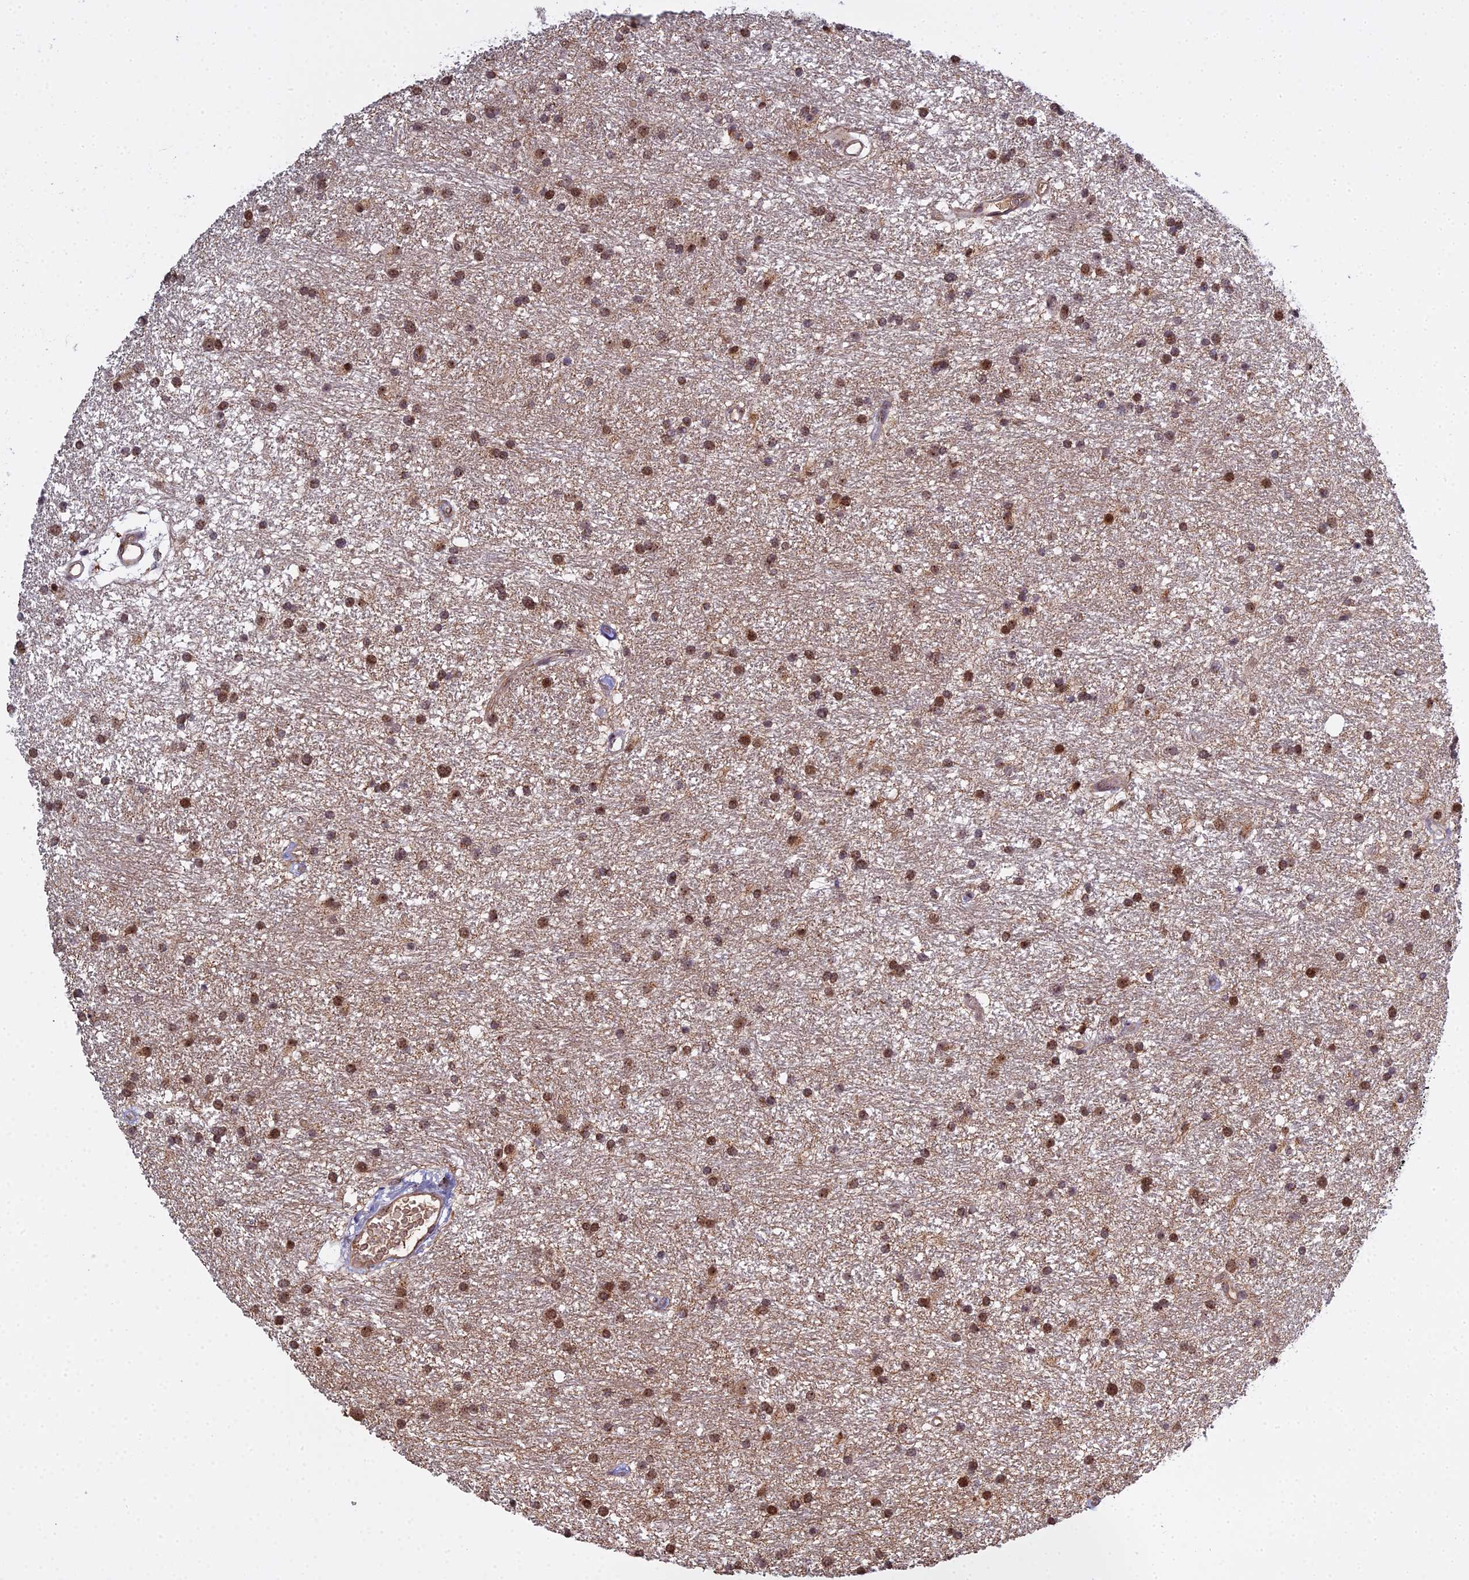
{"staining": {"intensity": "moderate", "quantity": ">75%", "location": "cytoplasmic/membranous,nuclear"}, "tissue": "glioma", "cell_type": "Tumor cells", "image_type": "cancer", "snomed": [{"axis": "morphology", "description": "Glioma, malignant, High grade"}, {"axis": "topography", "description": "Brain"}], "caption": "Immunohistochemical staining of human glioma demonstrates medium levels of moderate cytoplasmic/membranous and nuclear protein staining in approximately >75% of tumor cells.", "gene": "MEOX1", "patient": {"sex": "male", "age": 77}}